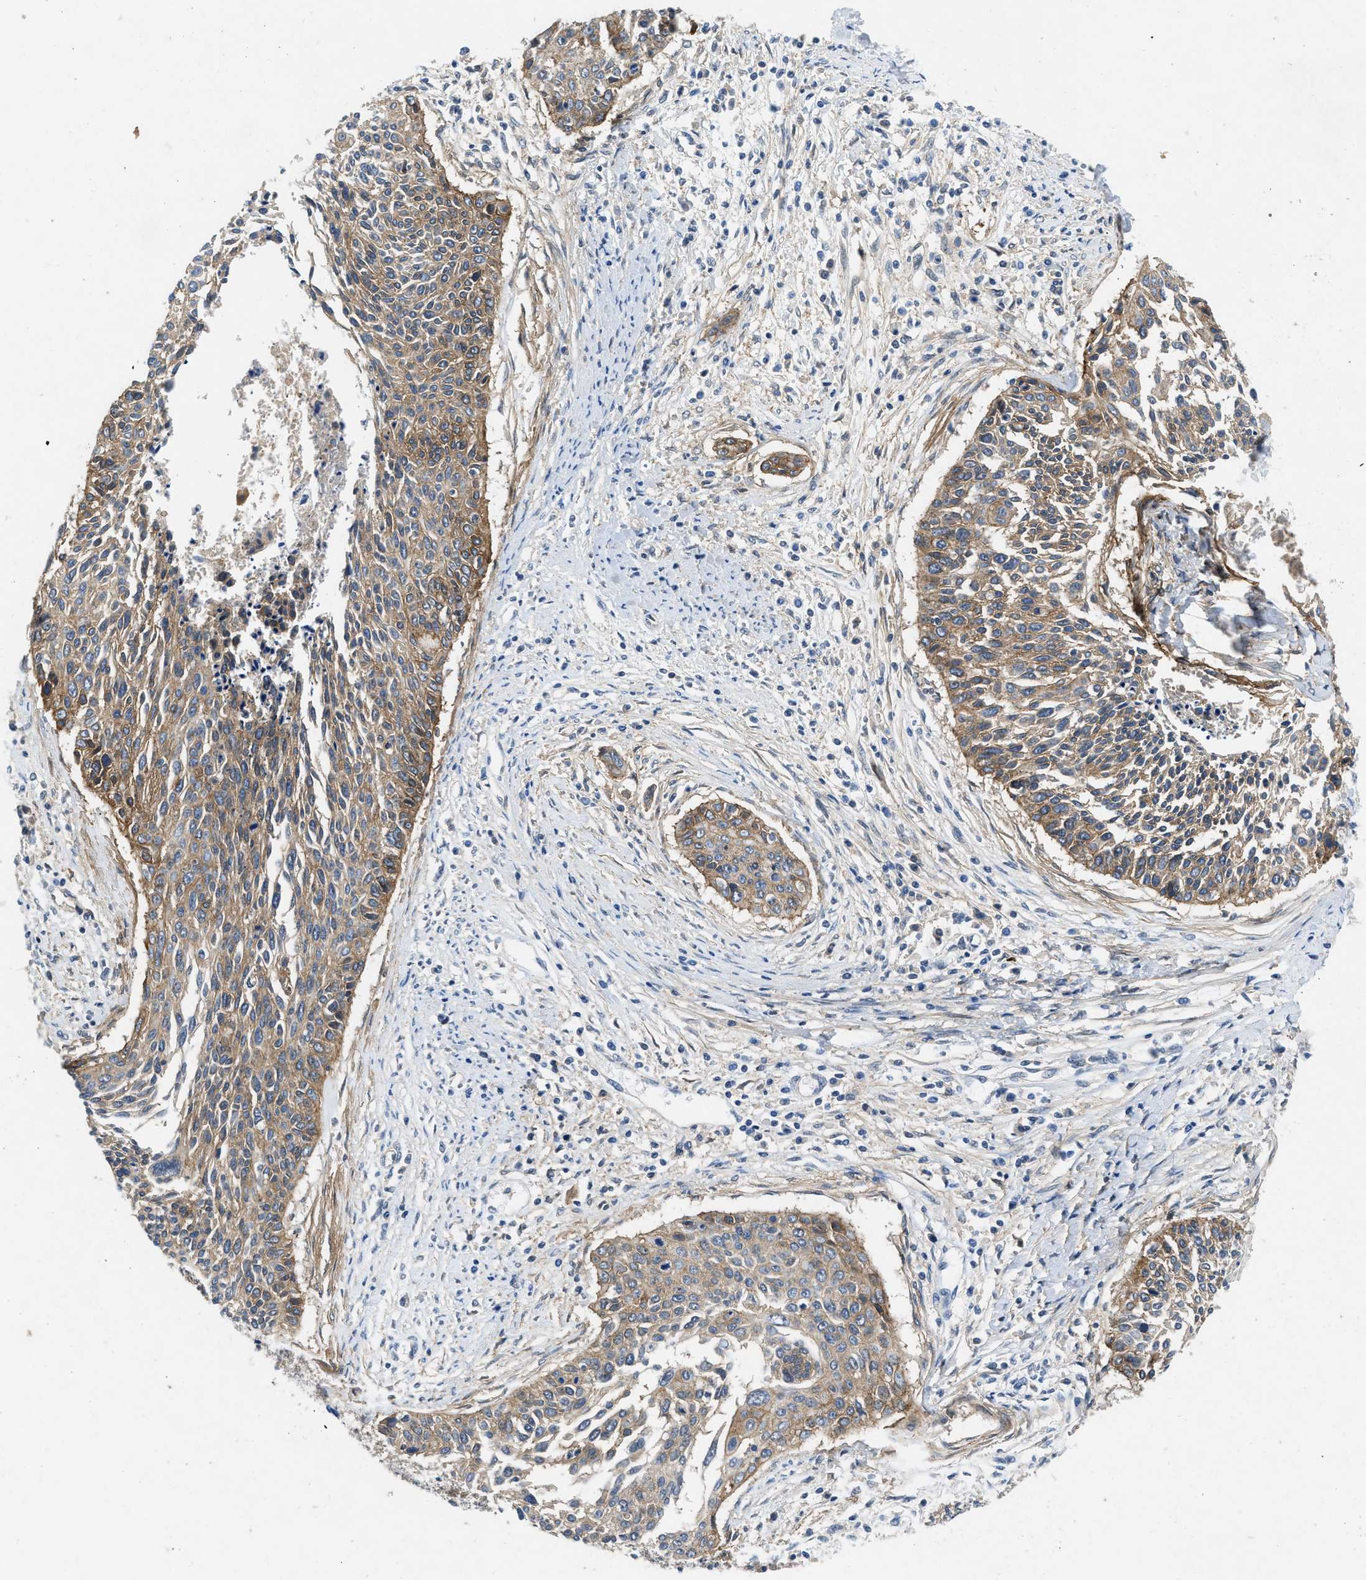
{"staining": {"intensity": "moderate", "quantity": ">75%", "location": "cytoplasmic/membranous"}, "tissue": "cervical cancer", "cell_type": "Tumor cells", "image_type": "cancer", "snomed": [{"axis": "morphology", "description": "Squamous cell carcinoma, NOS"}, {"axis": "topography", "description": "Cervix"}], "caption": "Human squamous cell carcinoma (cervical) stained with a protein marker demonstrates moderate staining in tumor cells.", "gene": "PANX1", "patient": {"sex": "female", "age": 55}}